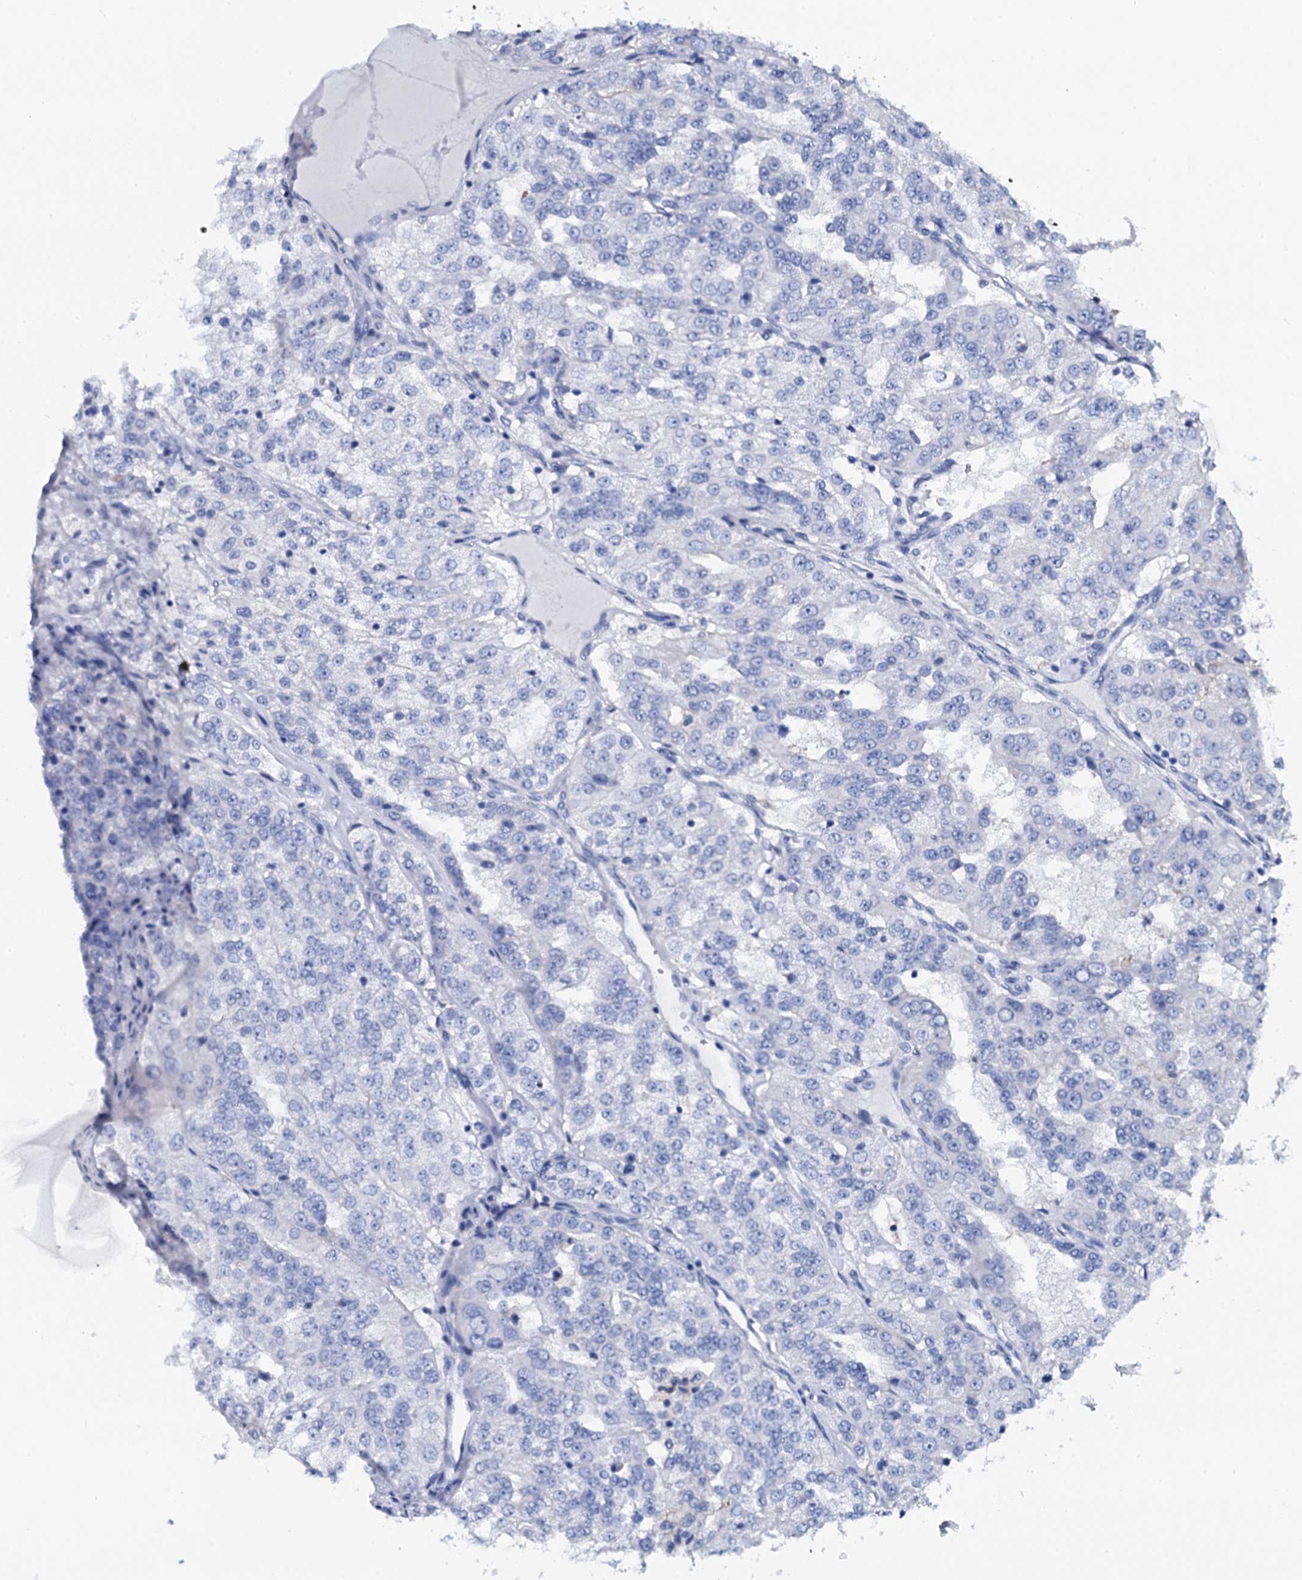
{"staining": {"intensity": "negative", "quantity": "none", "location": "none"}, "tissue": "renal cancer", "cell_type": "Tumor cells", "image_type": "cancer", "snomed": [{"axis": "morphology", "description": "Adenocarcinoma, NOS"}, {"axis": "topography", "description": "Kidney"}], "caption": "High power microscopy image of an immunohistochemistry micrograph of adenocarcinoma (renal), revealing no significant staining in tumor cells.", "gene": "GYS2", "patient": {"sex": "female", "age": 63}}